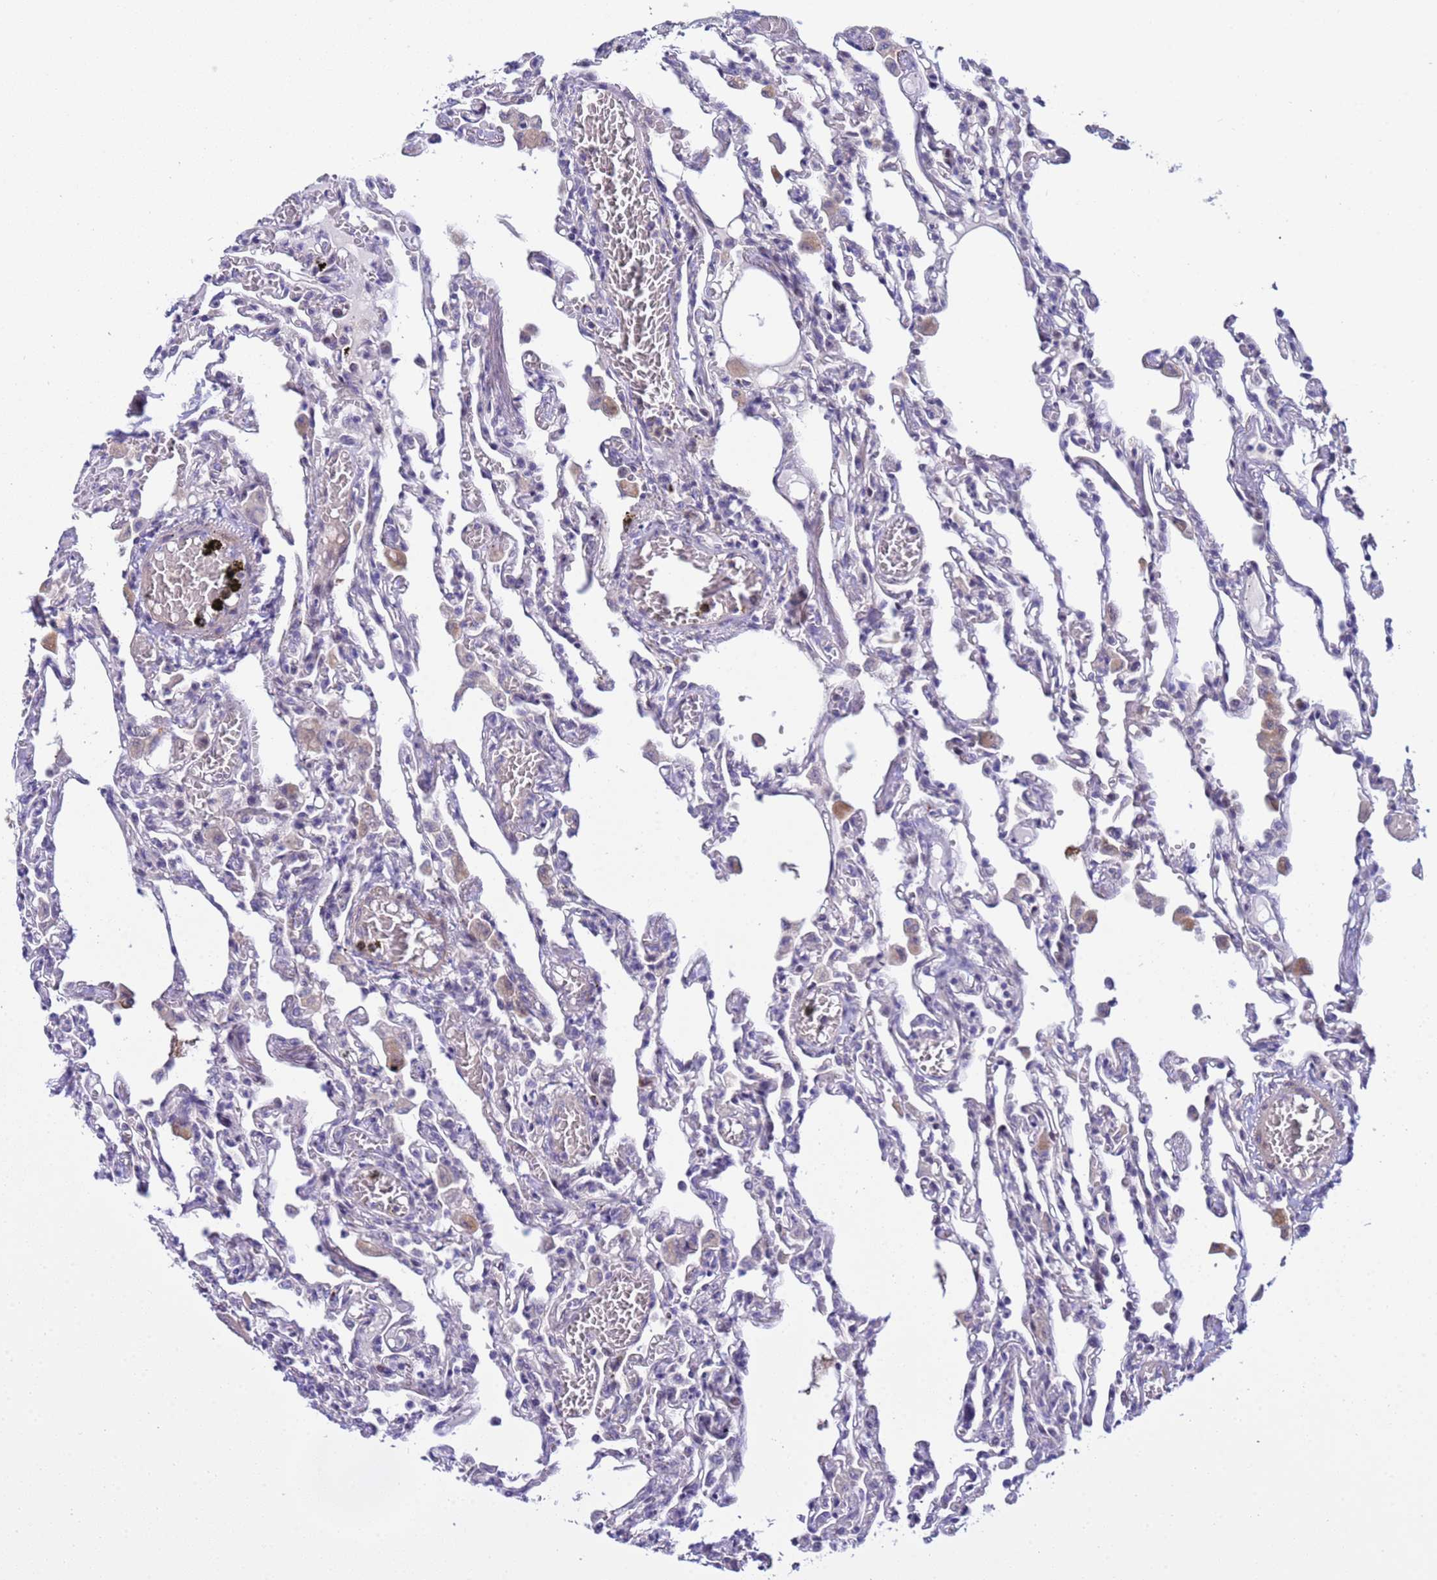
{"staining": {"intensity": "negative", "quantity": "none", "location": "none"}, "tissue": "lung", "cell_type": "Alveolar cells", "image_type": "normal", "snomed": [{"axis": "morphology", "description": "Normal tissue, NOS"}, {"axis": "topography", "description": "Bronchus"}, {"axis": "topography", "description": "Lung"}], "caption": "IHC micrograph of unremarkable lung stained for a protein (brown), which shows no positivity in alveolar cells. (IHC, brightfield microscopy, high magnification).", "gene": "IGSF11", "patient": {"sex": "female", "age": 49}}